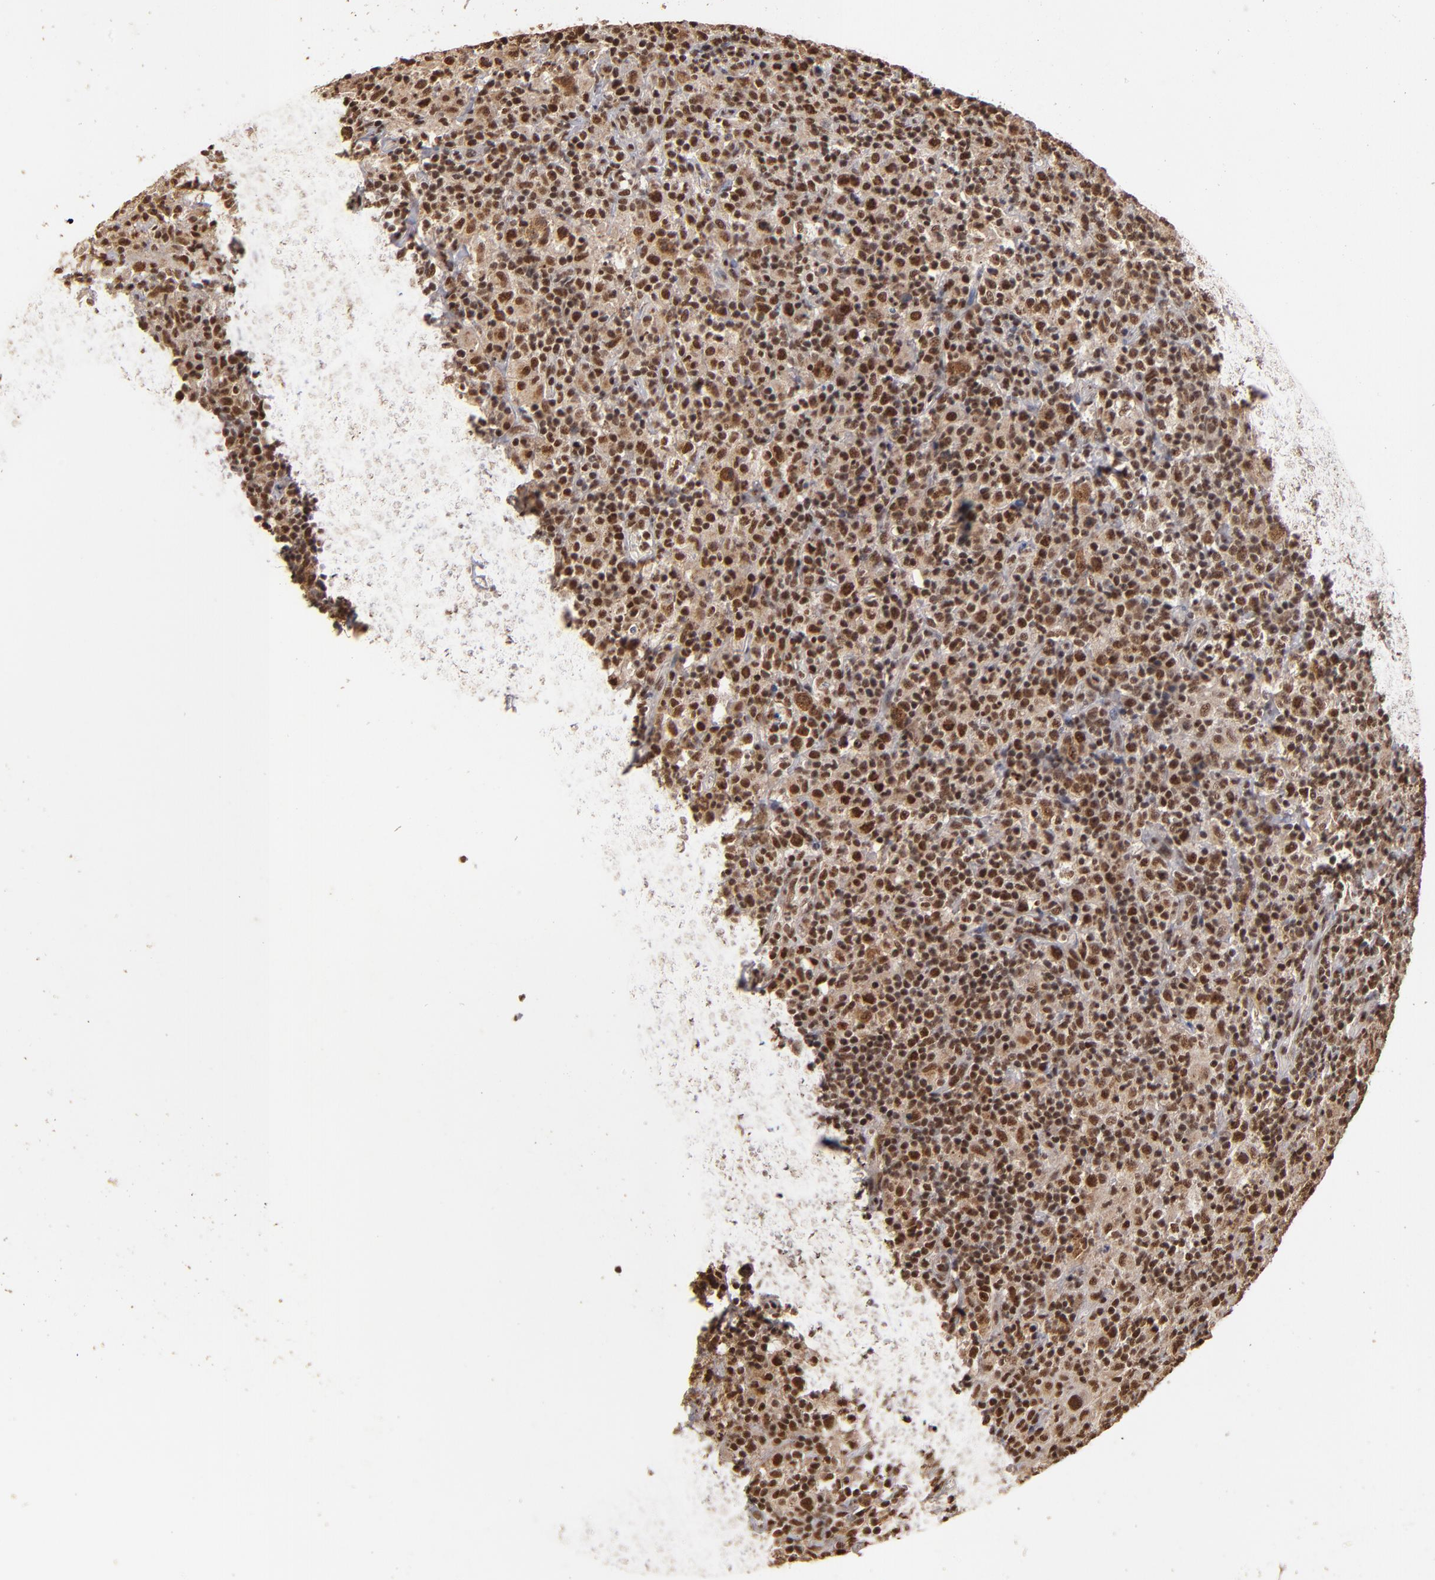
{"staining": {"intensity": "moderate", "quantity": ">75%", "location": "nuclear"}, "tissue": "lymphoma", "cell_type": "Tumor cells", "image_type": "cancer", "snomed": [{"axis": "morphology", "description": "Hodgkin's disease, NOS"}, {"axis": "topography", "description": "Lymph node"}], "caption": "Immunohistochemical staining of lymphoma reveals medium levels of moderate nuclear expression in about >75% of tumor cells.", "gene": "SNW1", "patient": {"sex": "male", "age": 65}}